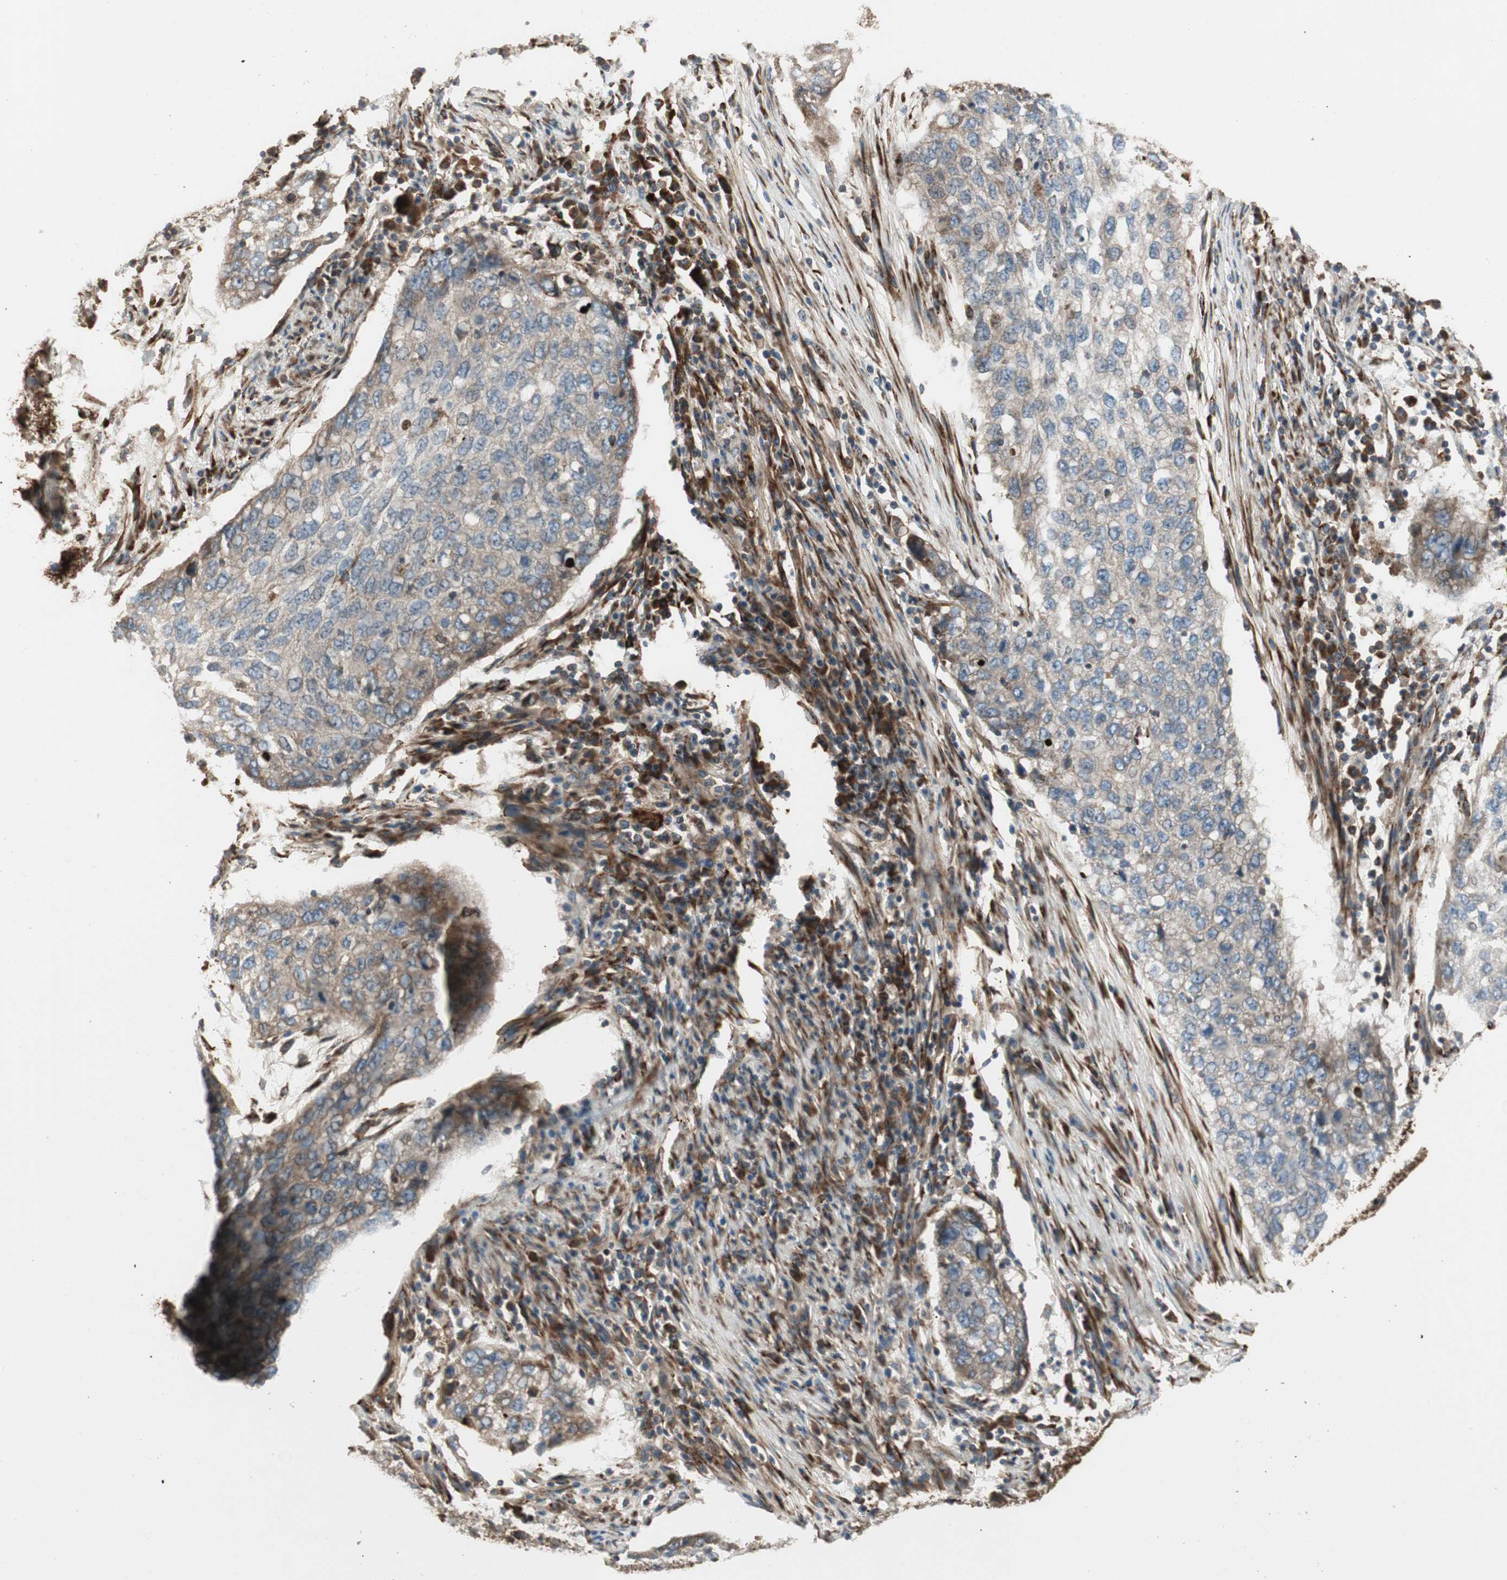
{"staining": {"intensity": "weak", "quantity": ">75%", "location": "cytoplasmic/membranous"}, "tissue": "lung cancer", "cell_type": "Tumor cells", "image_type": "cancer", "snomed": [{"axis": "morphology", "description": "Squamous cell carcinoma, NOS"}, {"axis": "topography", "description": "Lung"}], "caption": "Immunohistochemical staining of lung cancer (squamous cell carcinoma) reveals weak cytoplasmic/membranous protein positivity in about >75% of tumor cells.", "gene": "PRKG1", "patient": {"sex": "female", "age": 63}}